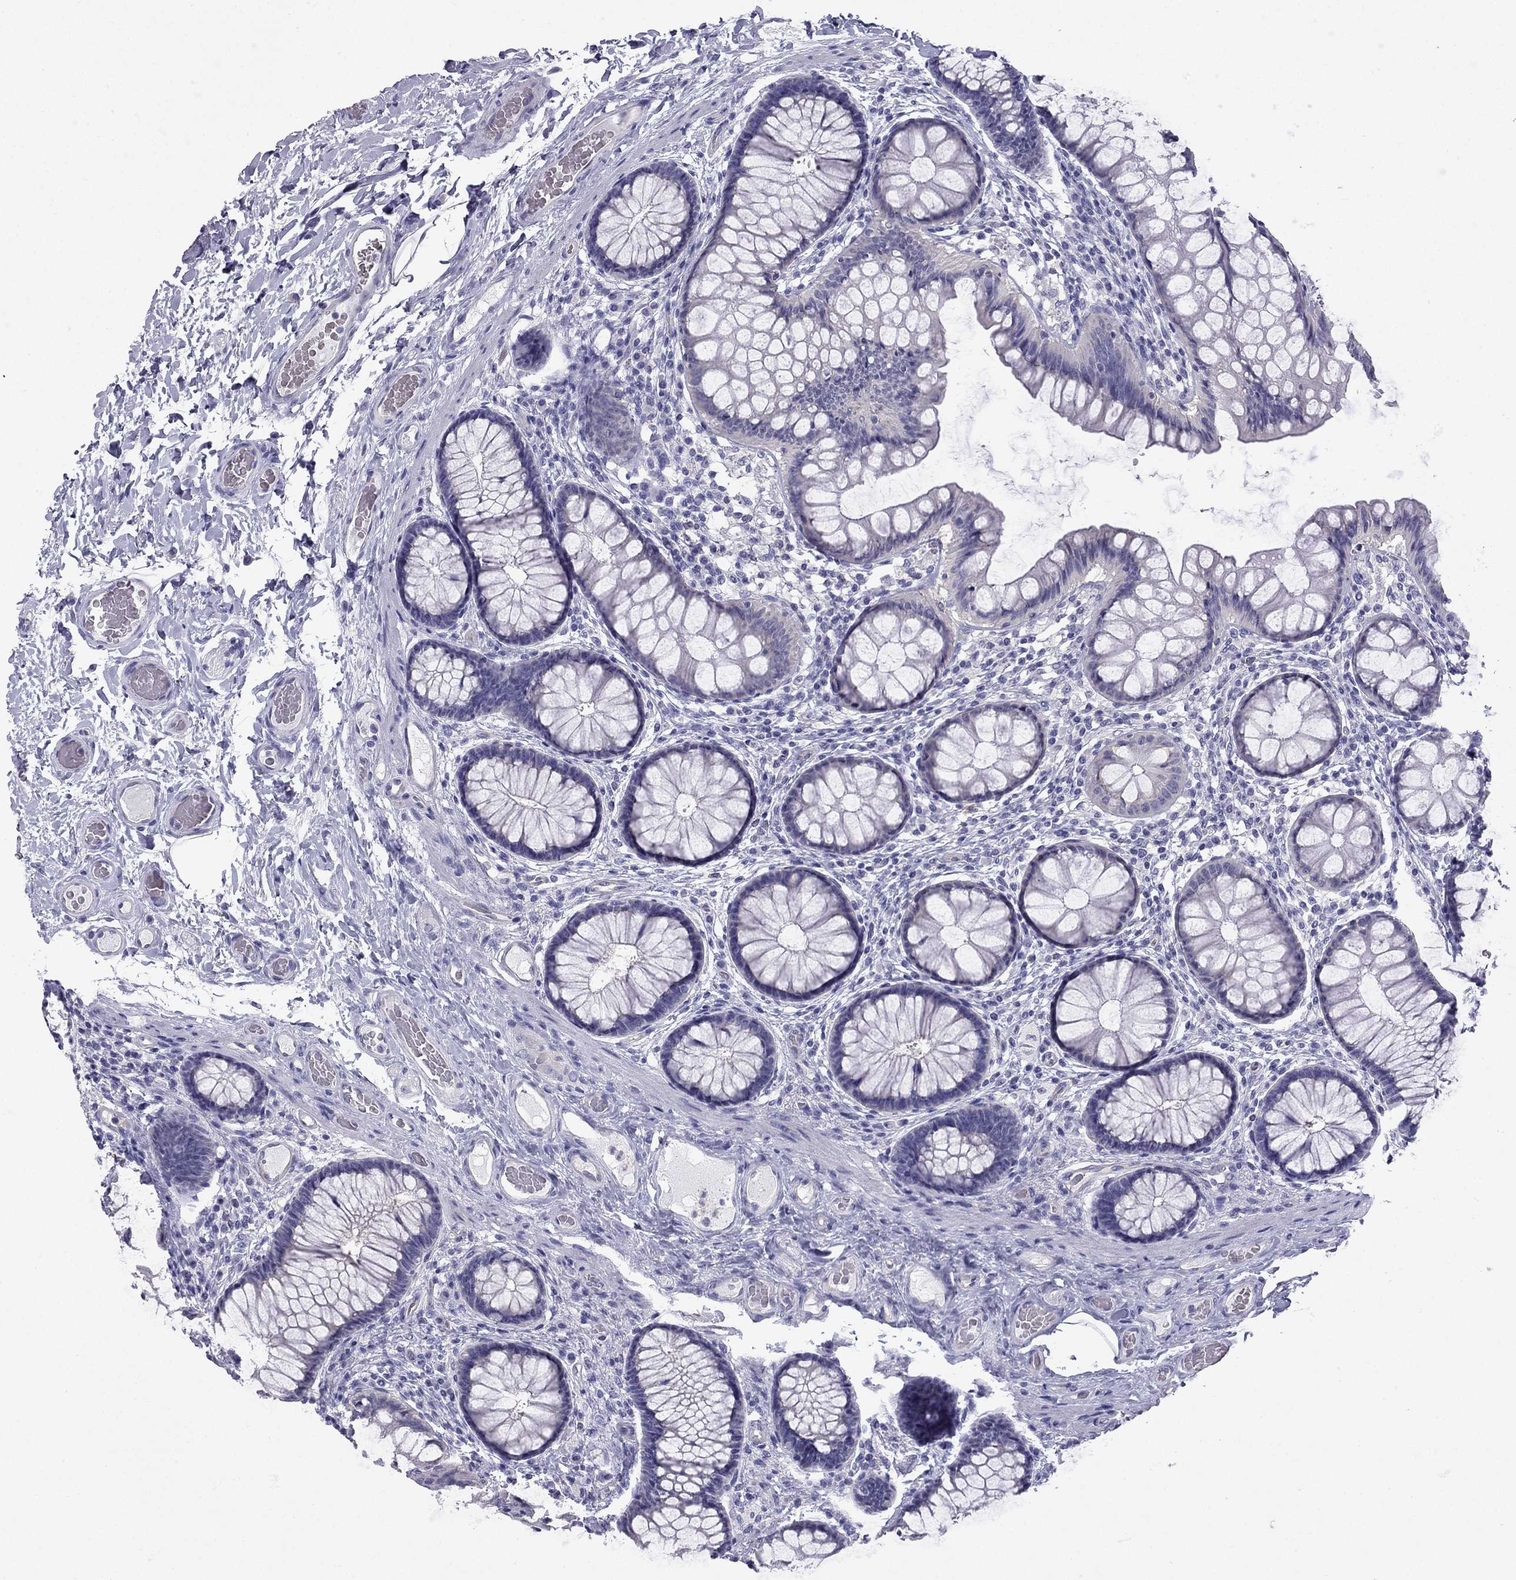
{"staining": {"intensity": "negative", "quantity": "none", "location": "none"}, "tissue": "colon", "cell_type": "Endothelial cells", "image_type": "normal", "snomed": [{"axis": "morphology", "description": "Normal tissue, NOS"}, {"axis": "topography", "description": "Colon"}], "caption": "Endothelial cells show no significant protein staining in normal colon. Nuclei are stained in blue.", "gene": "GJA8", "patient": {"sex": "female", "age": 65}}